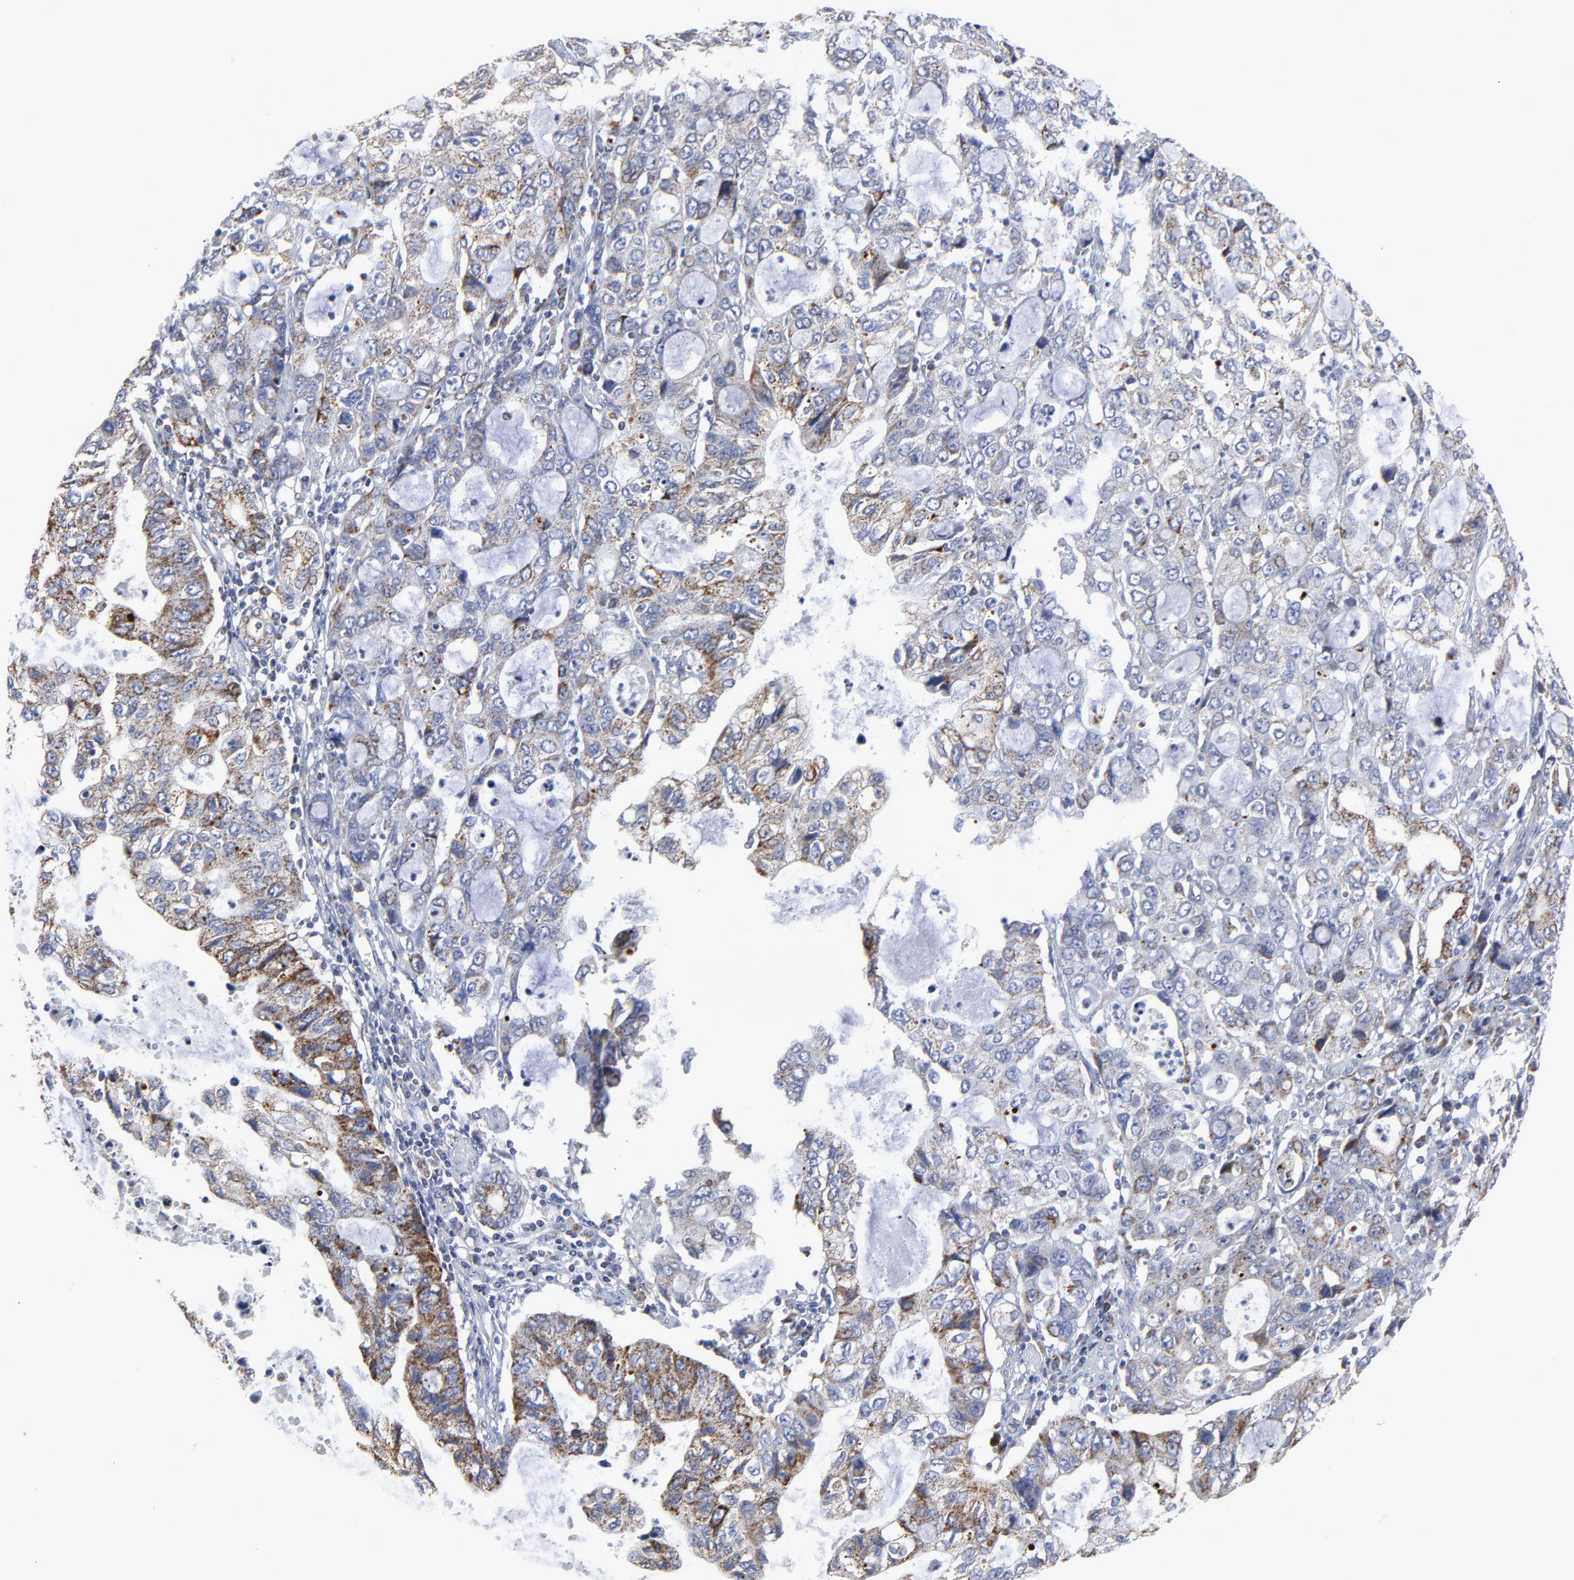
{"staining": {"intensity": "moderate", "quantity": "25%-75%", "location": "cytoplasmic/membranous"}, "tissue": "stomach cancer", "cell_type": "Tumor cells", "image_type": "cancer", "snomed": [{"axis": "morphology", "description": "Adenocarcinoma, NOS"}, {"axis": "topography", "description": "Stomach, upper"}], "caption": "Immunohistochemistry (IHC) micrograph of stomach cancer stained for a protein (brown), which reveals medium levels of moderate cytoplasmic/membranous expression in about 25%-75% of tumor cells.", "gene": "TXNRD2", "patient": {"sex": "female", "age": 52}}